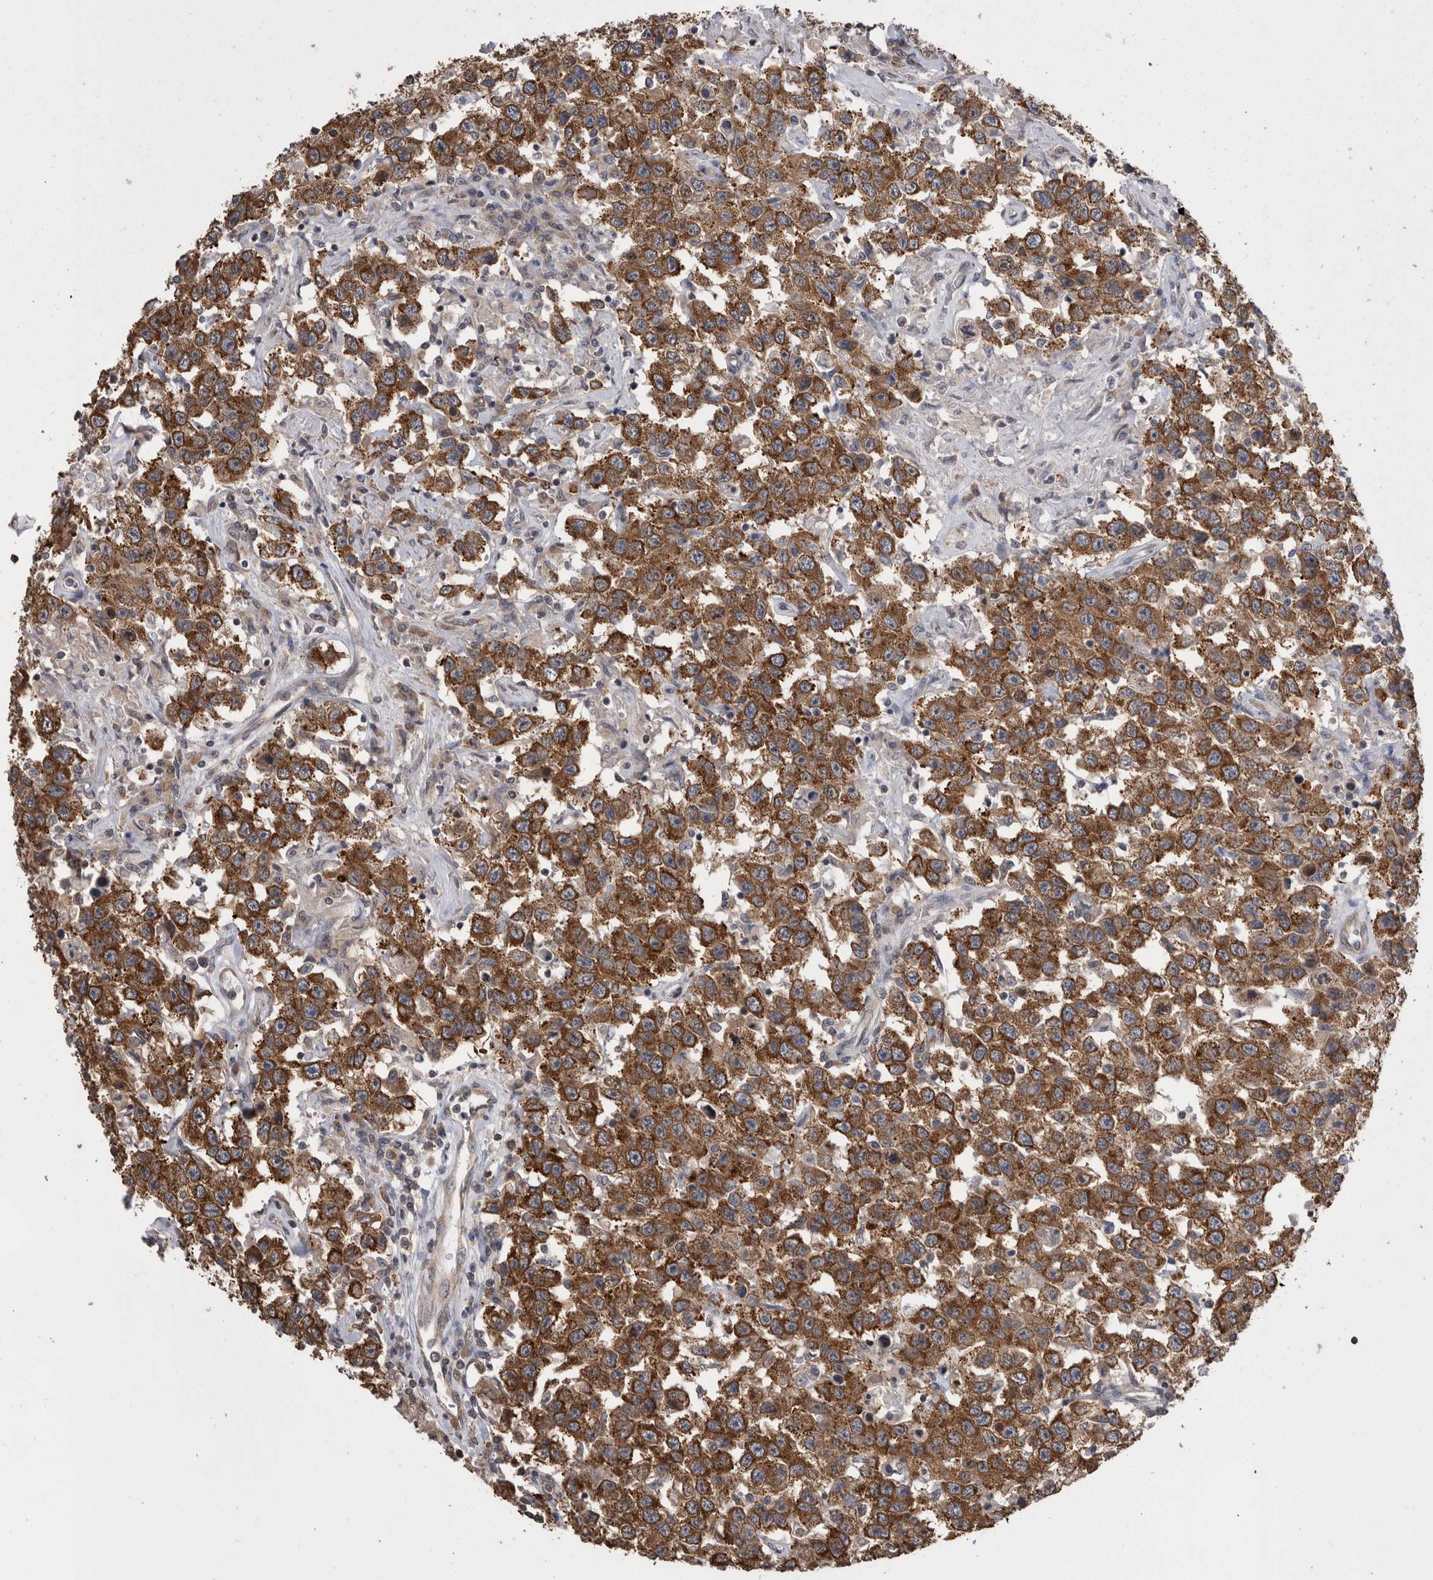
{"staining": {"intensity": "strong", "quantity": ">75%", "location": "cytoplasmic/membranous"}, "tissue": "testis cancer", "cell_type": "Tumor cells", "image_type": "cancer", "snomed": [{"axis": "morphology", "description": "Seminoma, NOS"}, {"axis": "topography", "description": "Testis"}], "caption": "A brown stain shows strong cytoplasmic/membranous positivity of a protein in testis seminoma tumor cells.", "gene": "DDX6", "patient": {"sex": "male", "age": 41}}